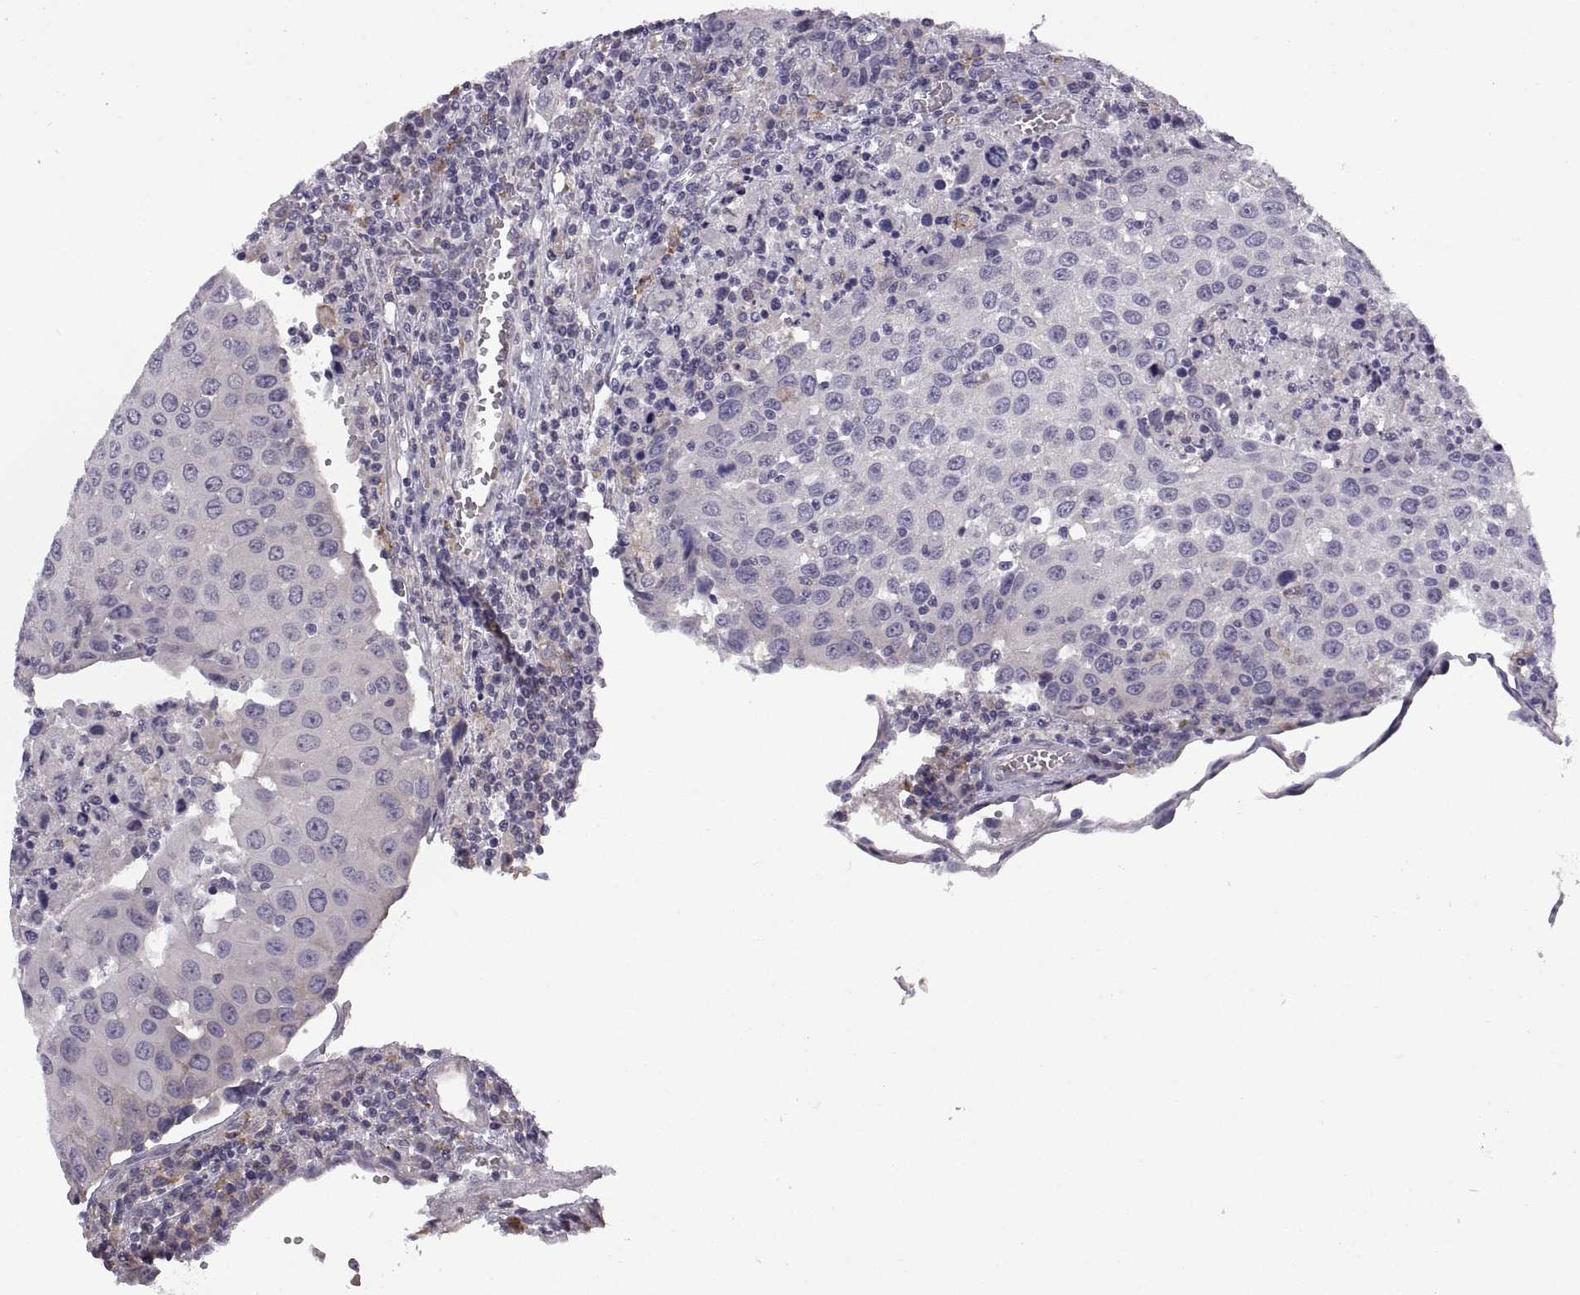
{"staining": {"intensity": "negative", "quantity": "none", "location": "none"}, "tissue": "urothelial cancer", "cell_type": "Tumor cells", "image_type": "cancer", "snomed": [{"axis": "morphology", "description": "Urothelial carcinoma, High grade"}, {"axis": "topography", "description": "Urinary bladder"}], "caption": "DAB immunohistochemical staining of urothelial cancer displays no significant staining in tumor cells.", "gene": "MEIOC", "patient": {"sex": "female", "age": 85}}